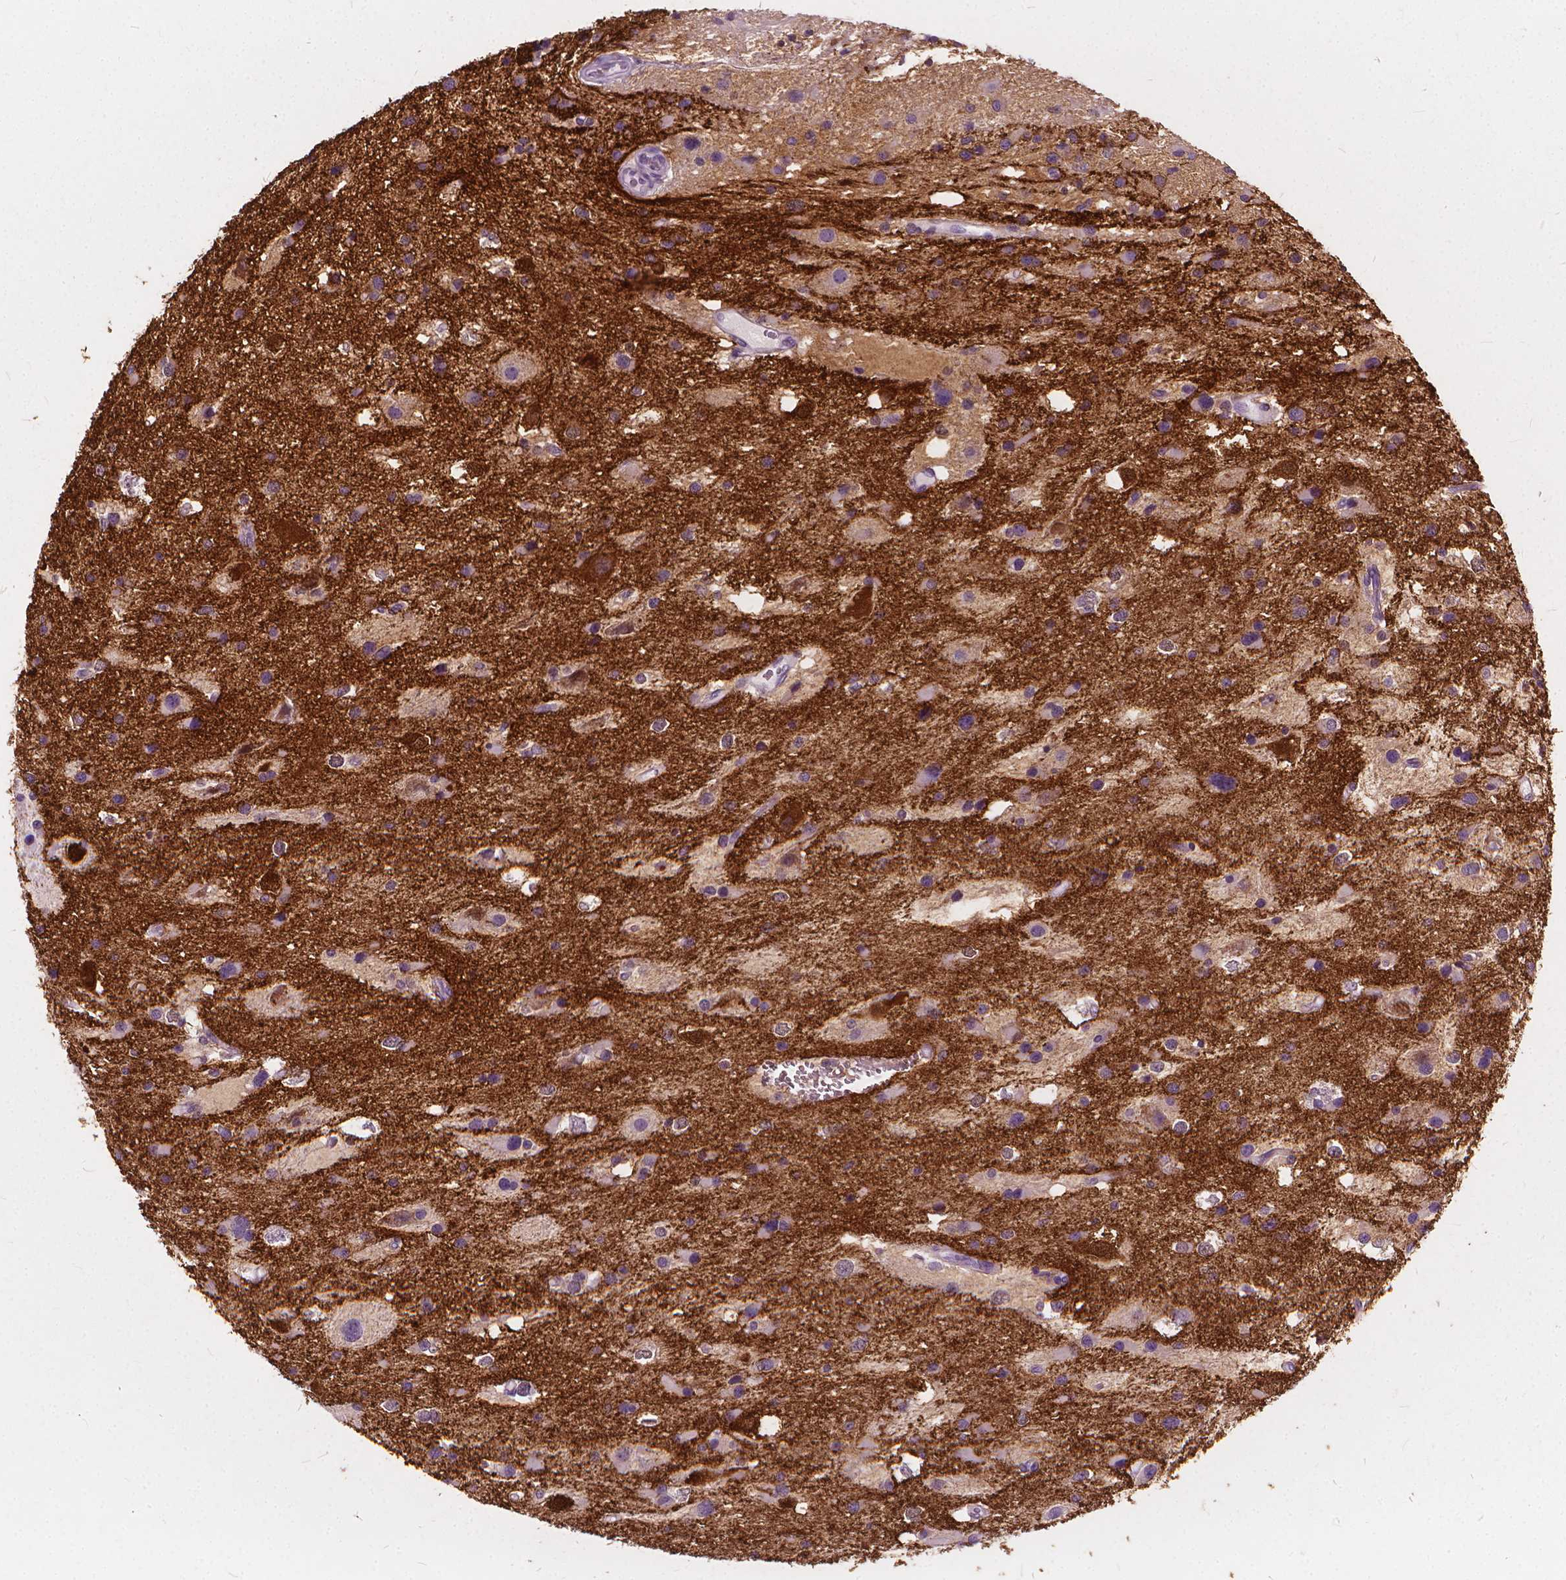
{"staining": {"intensity": "negative", "quantity": "none", "location": "none"}, "tissue": "glioma", "cell_type": "Tumor cells", "image_type": "cancer", "snomed": [{"axis": "morphology", "description": "Glioma, malignant, Low grade"}, {"axis": "topography", "description": "Brain"}], "caption": "Human malignant glioma (low-grade) stained for a protein using IHC demonstrates no positivity in tumor cells.", "gene": "DNM1", "patient": {"sex": "female", "age": 32}}